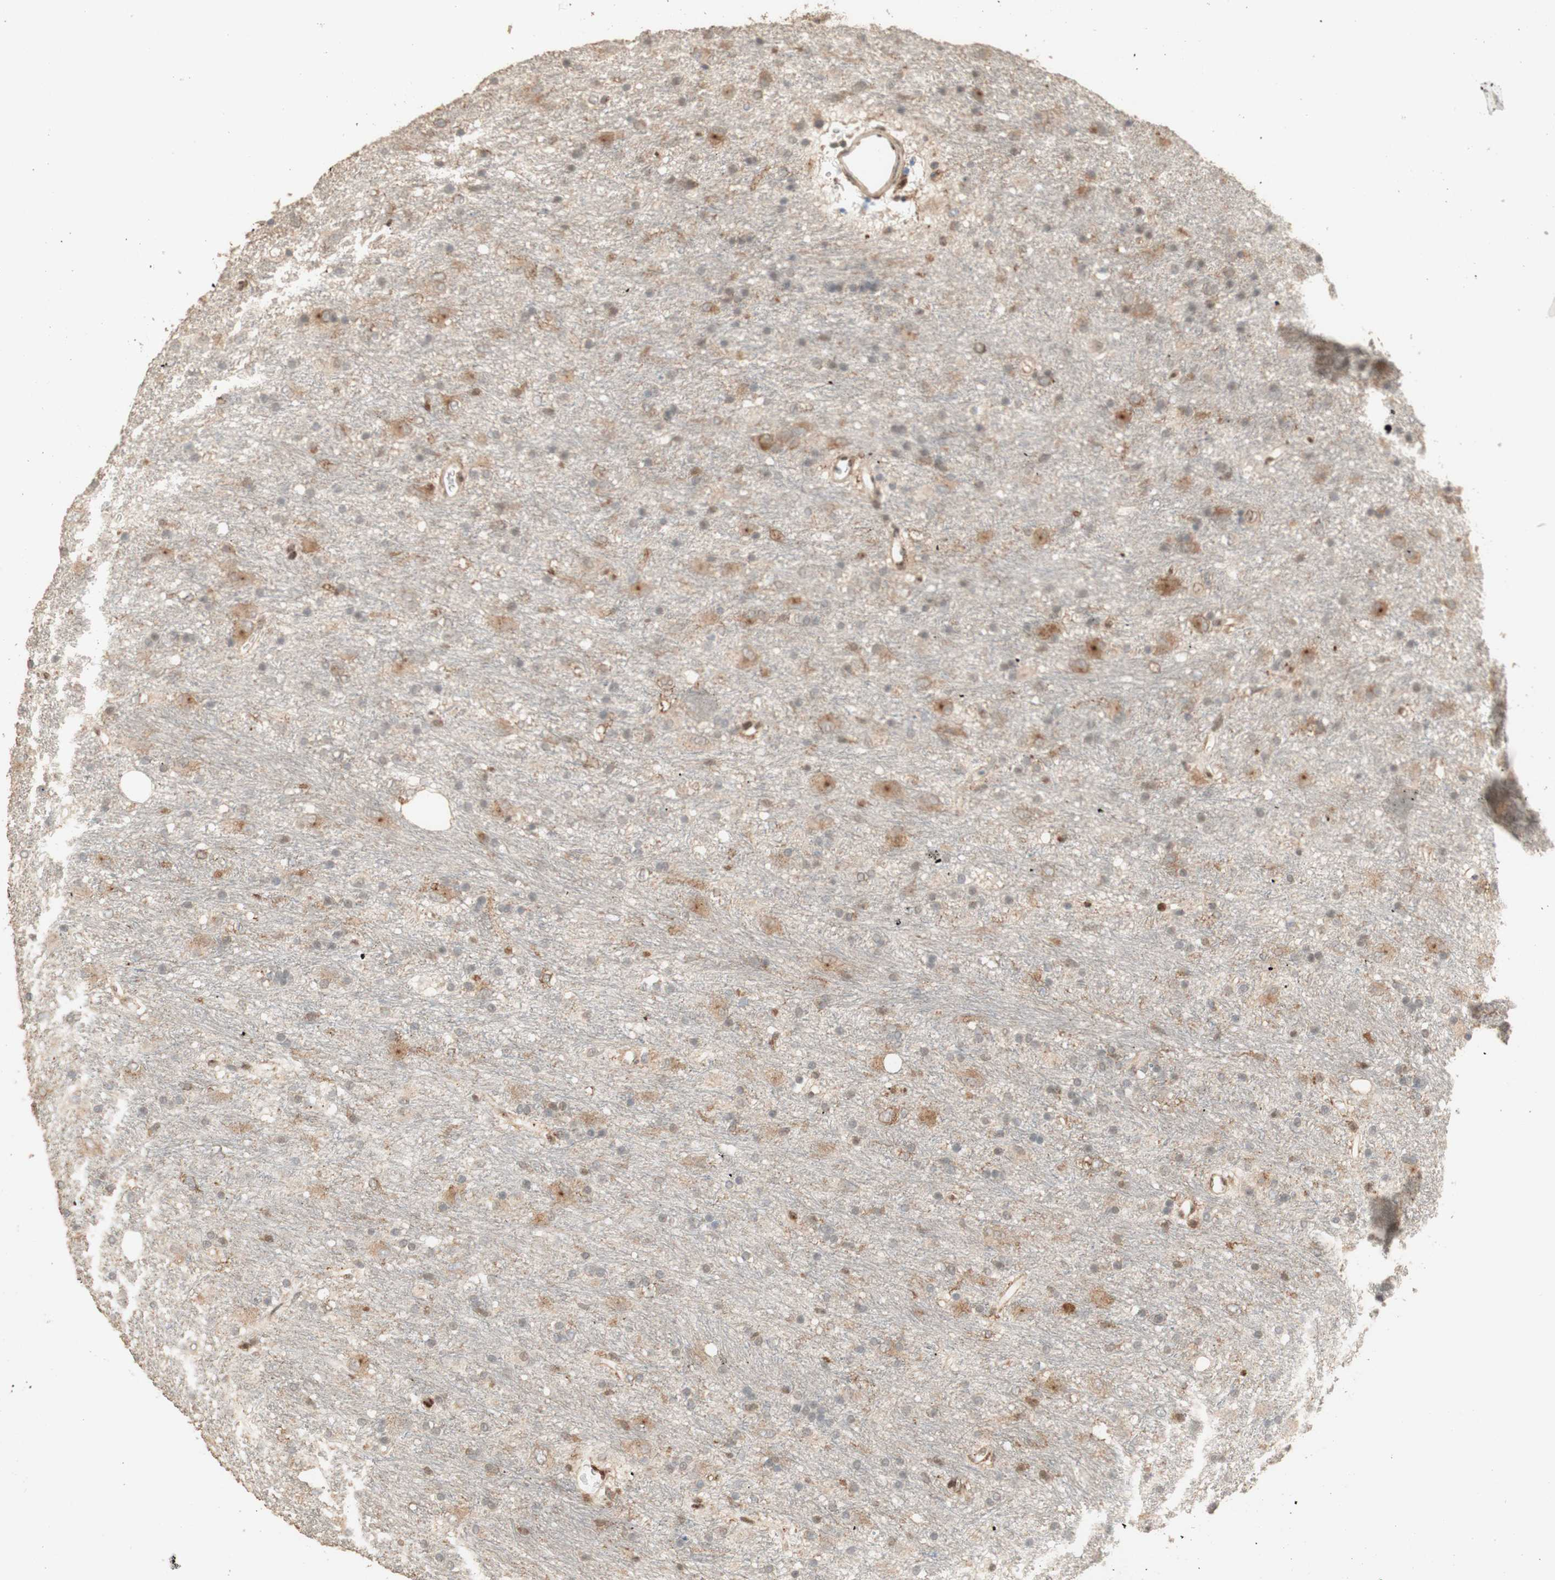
{"staining": {"intensity": "moderate", "quantity": ">75%", "location": "cytoplasmic/membranous"}, "tissue": "glioma", "cell_type": "Tumor cells", "image_type": "cancer", "snomed": [{"axis": "morphology", "description": "Glioma, malignant, Low grade"}, {"axis": "topography", "description": "Brain"}], "caption": "Immunohistochemical staining of human malignant glioma (low-grade) demonstrates medium levels of moderate cytoplasmic/membranous protein expression in about >75% of tumor cells.", "gene": "FOXP1", "patient": {"sex": "male", "age": 77}}